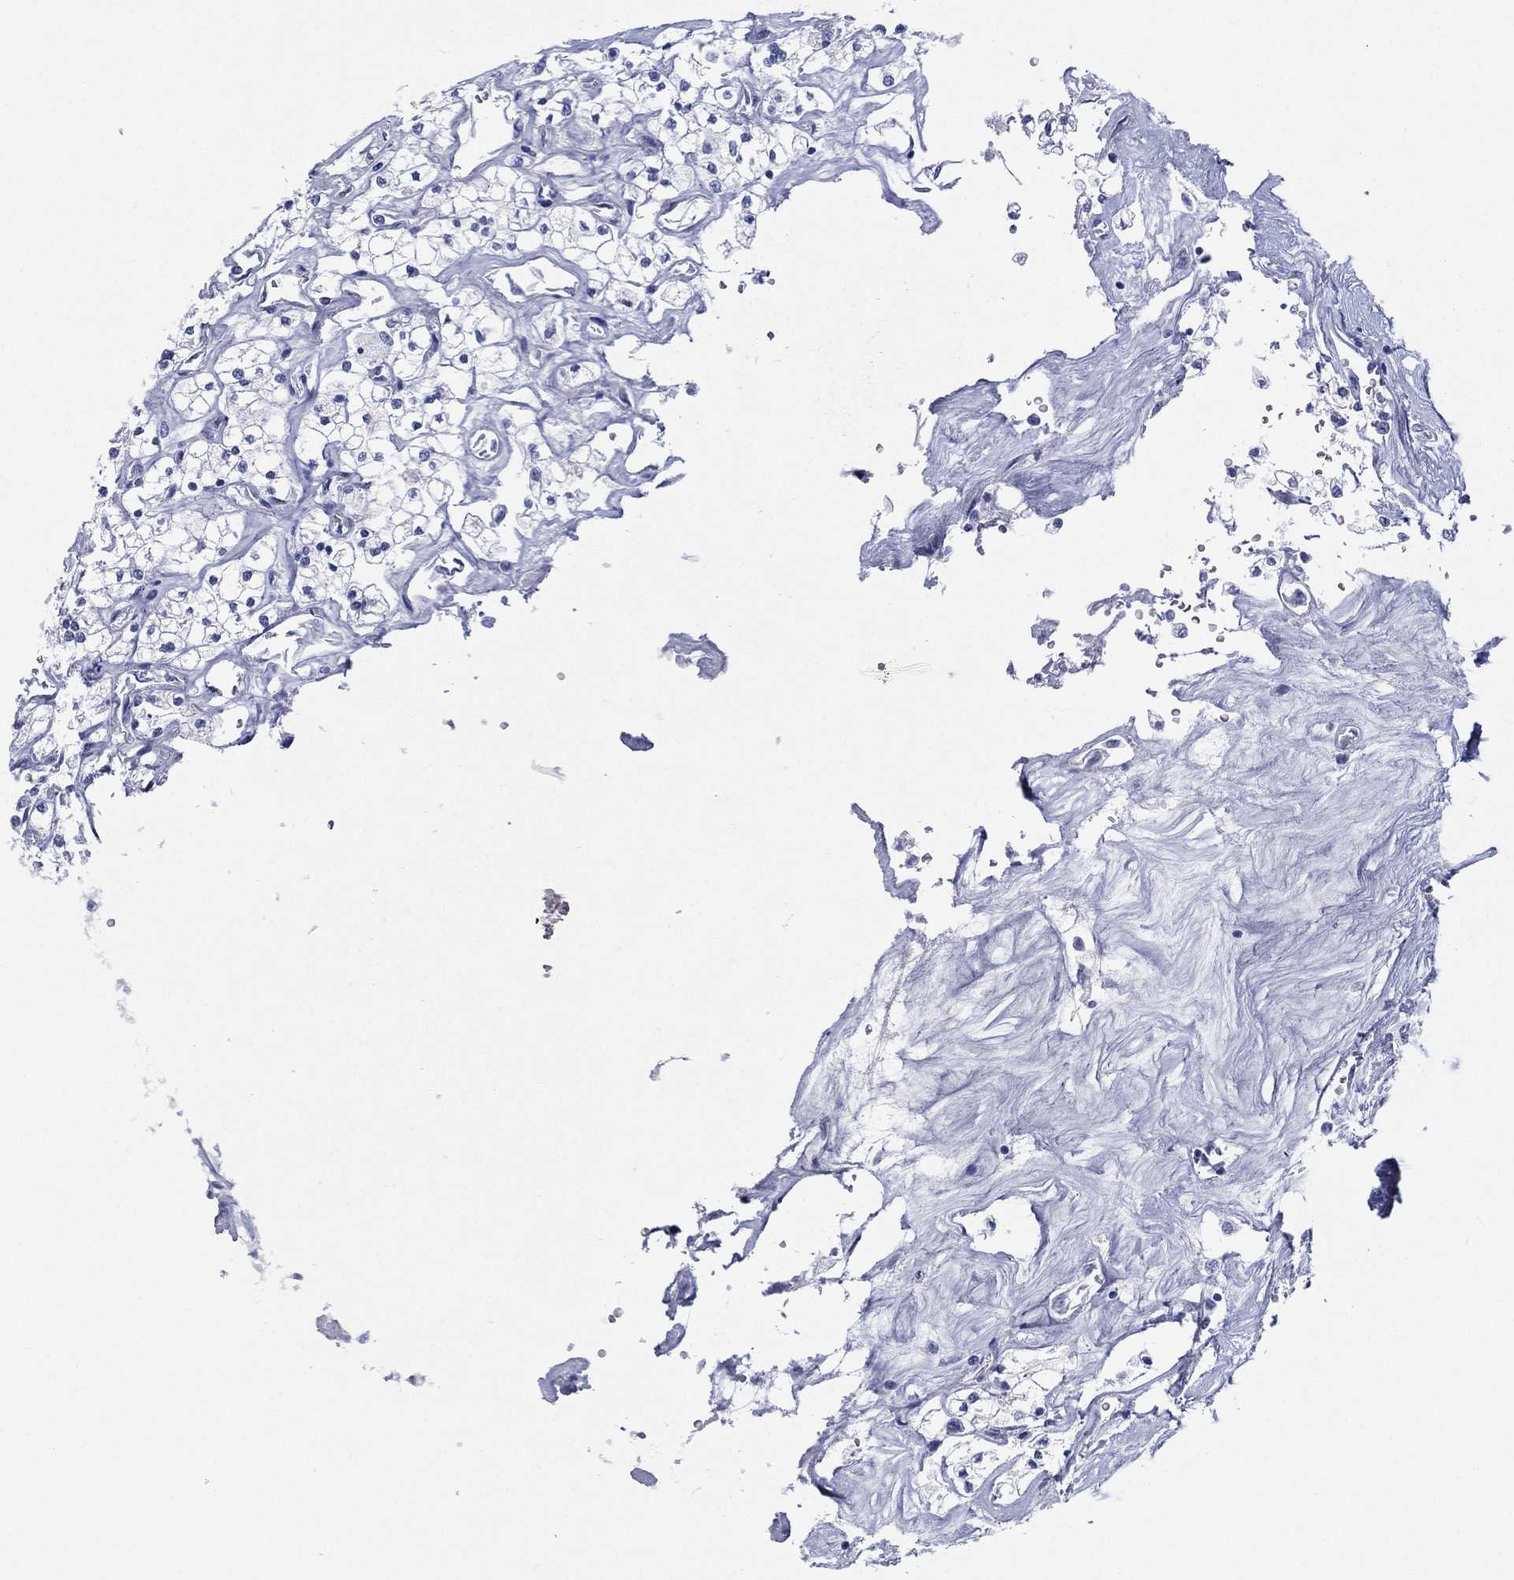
{"staining": {"intensity": "negative", "quantity": "none", "location": "none"}, "tissue": "renal cancer", "cell_type": "Tumor cells", "image_type": "cancer", "snomed": [{"axis": "morphology", "description": "Adenocarcinoma, NOS"}, {"axis": "topography", "description": "Kidney"}], "caption": "Adenocarcinoma (renal) was stained to show a protein in brown. There is no significant expression in tumor cells. (DAB IHC, high magnification).", "gene": "RSPH4A", "patient": {"sex": "male", "age": 80}}